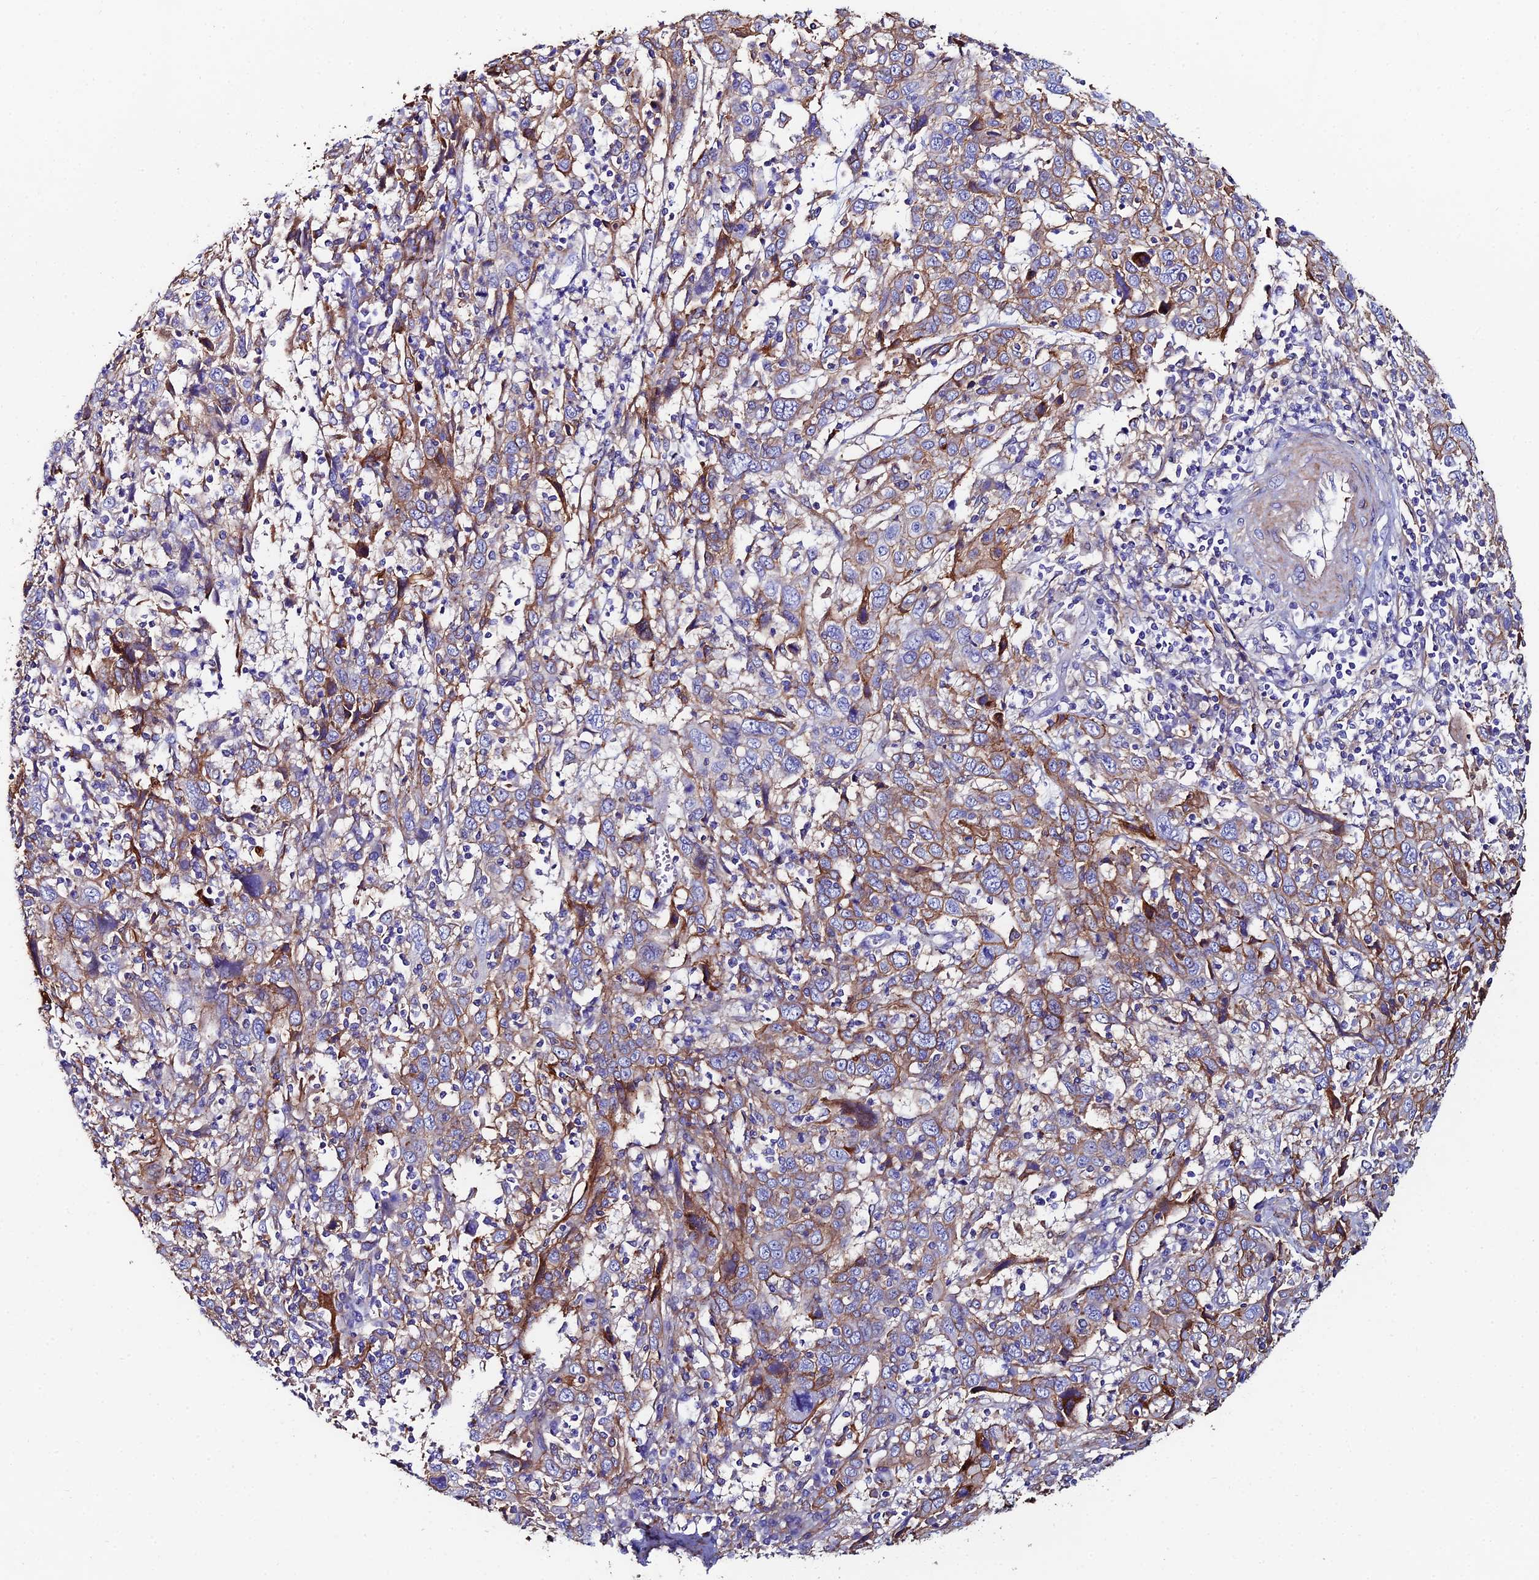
{"staining": {"intensity": "moderate", "quantity": "25%-75%", "location": "cytoplasmic/membranous"}, "tissue": "cervical cancer", "cell_type": "Tumor cells", "image_type": "cancer", "snomed": [{"axis": "morphology", "description": "Squamous cell carcinoma, NOS"}, {"axis": "topography", "description": "Cervix"}], "caption": "Immunohistochemistry photomicrograph of neoplastic tissue: human cervical cancer stained using IHC displays medium levels of moderate protein expression localized specifically in the cytoplasmic/membranous of tumor cells, appearing as a cytoplasmic/membranous brown color.", "gene": "C6", "patient": {"sex": "female", "age": 46}}